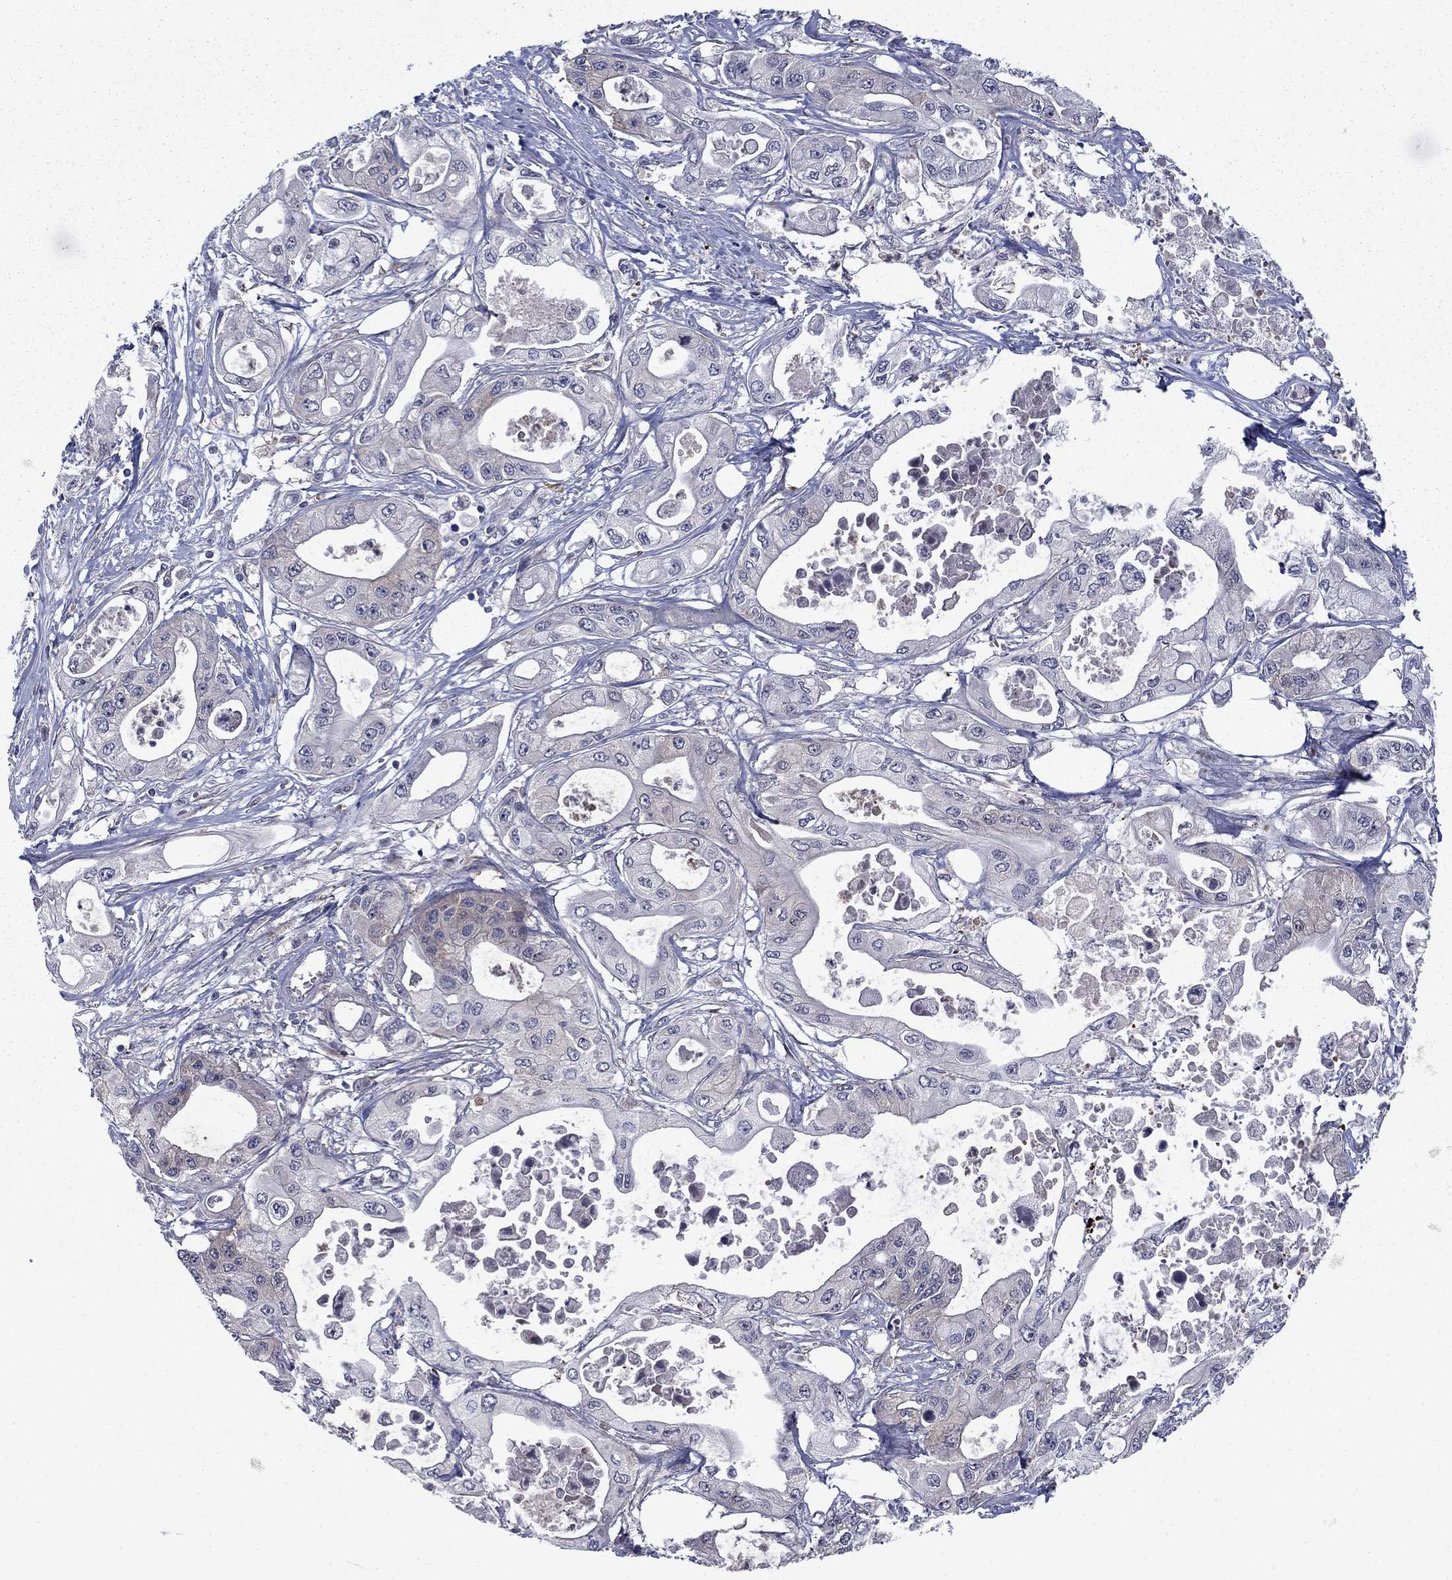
{"staining": {"intensity": "negative", "quantity": "none", "location": "none"}, "tissue": "pancreatic cancer", "cell_type": "Tumor cells", "image_type": "cancer", "snomed": [{"axis": "morphology", "description": "Adenocarcinoma, NOS"}, {"axis": "topography", "description": "Pancreas"}], "caption": "Immunohistochemistry histopathology image of pancreatic adenocarcinoma stained for a protein (brown), which demonstrates no positivity in tumor cells.", "gene": "HDAC4", "patient": {"sex": "male", "age": 70}}